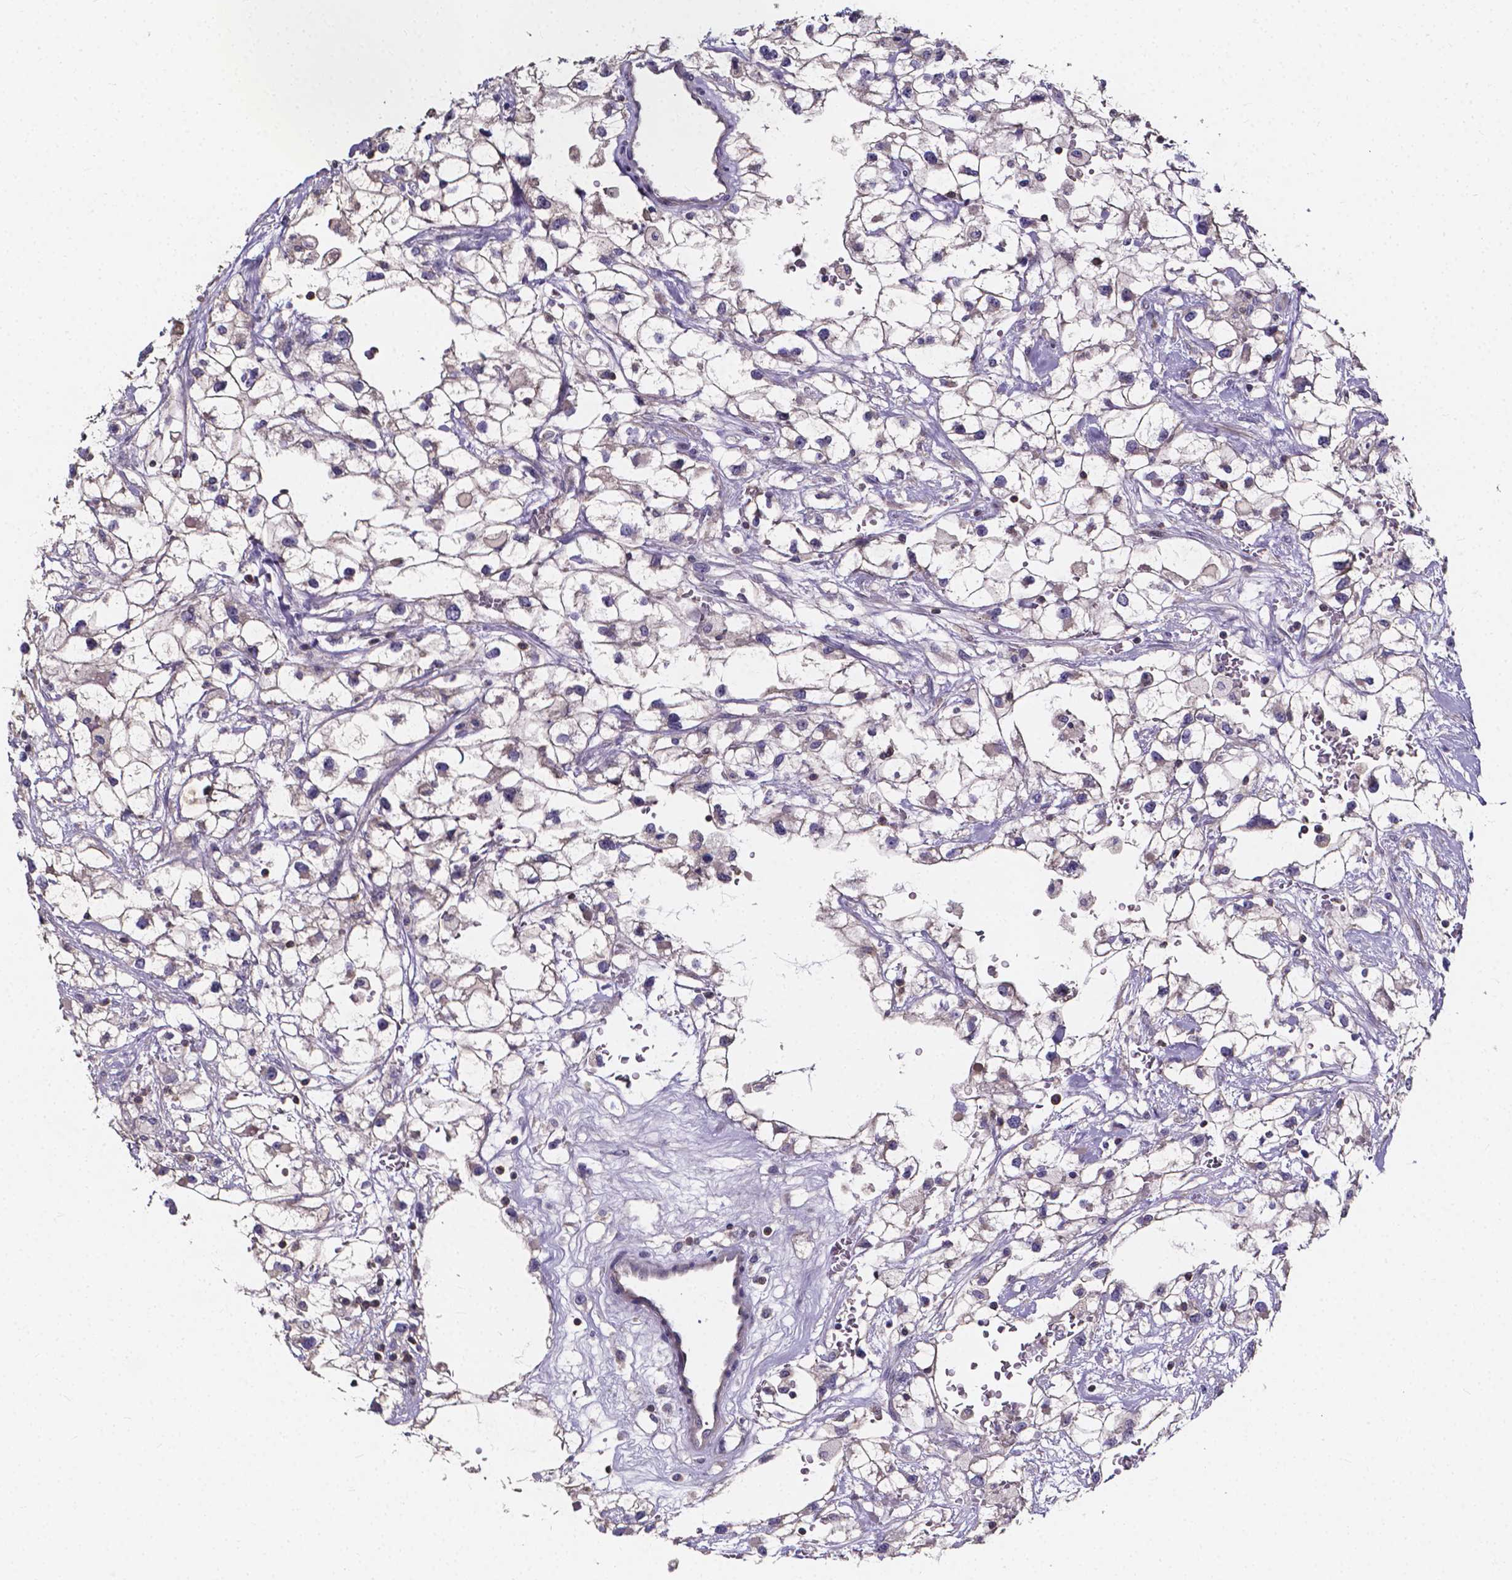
{"staining": {"intensity": "negative", "quantity": "none", "location": "none"}, "tissue": "renal cancer", "cell_type": "Tumor cells", "image_type": "cancer", "snomed": [{"axis": "morphology", "description": "Adenocarcinoma, NOS"}, {"axis": "topography", "description": "Kidney"}], "caption": "Tumor cells are negative for brown protein staining in adenocarcinoma (renal).", "gene": "THEMIS", "patient": {"sex": "male", "age": 59}}